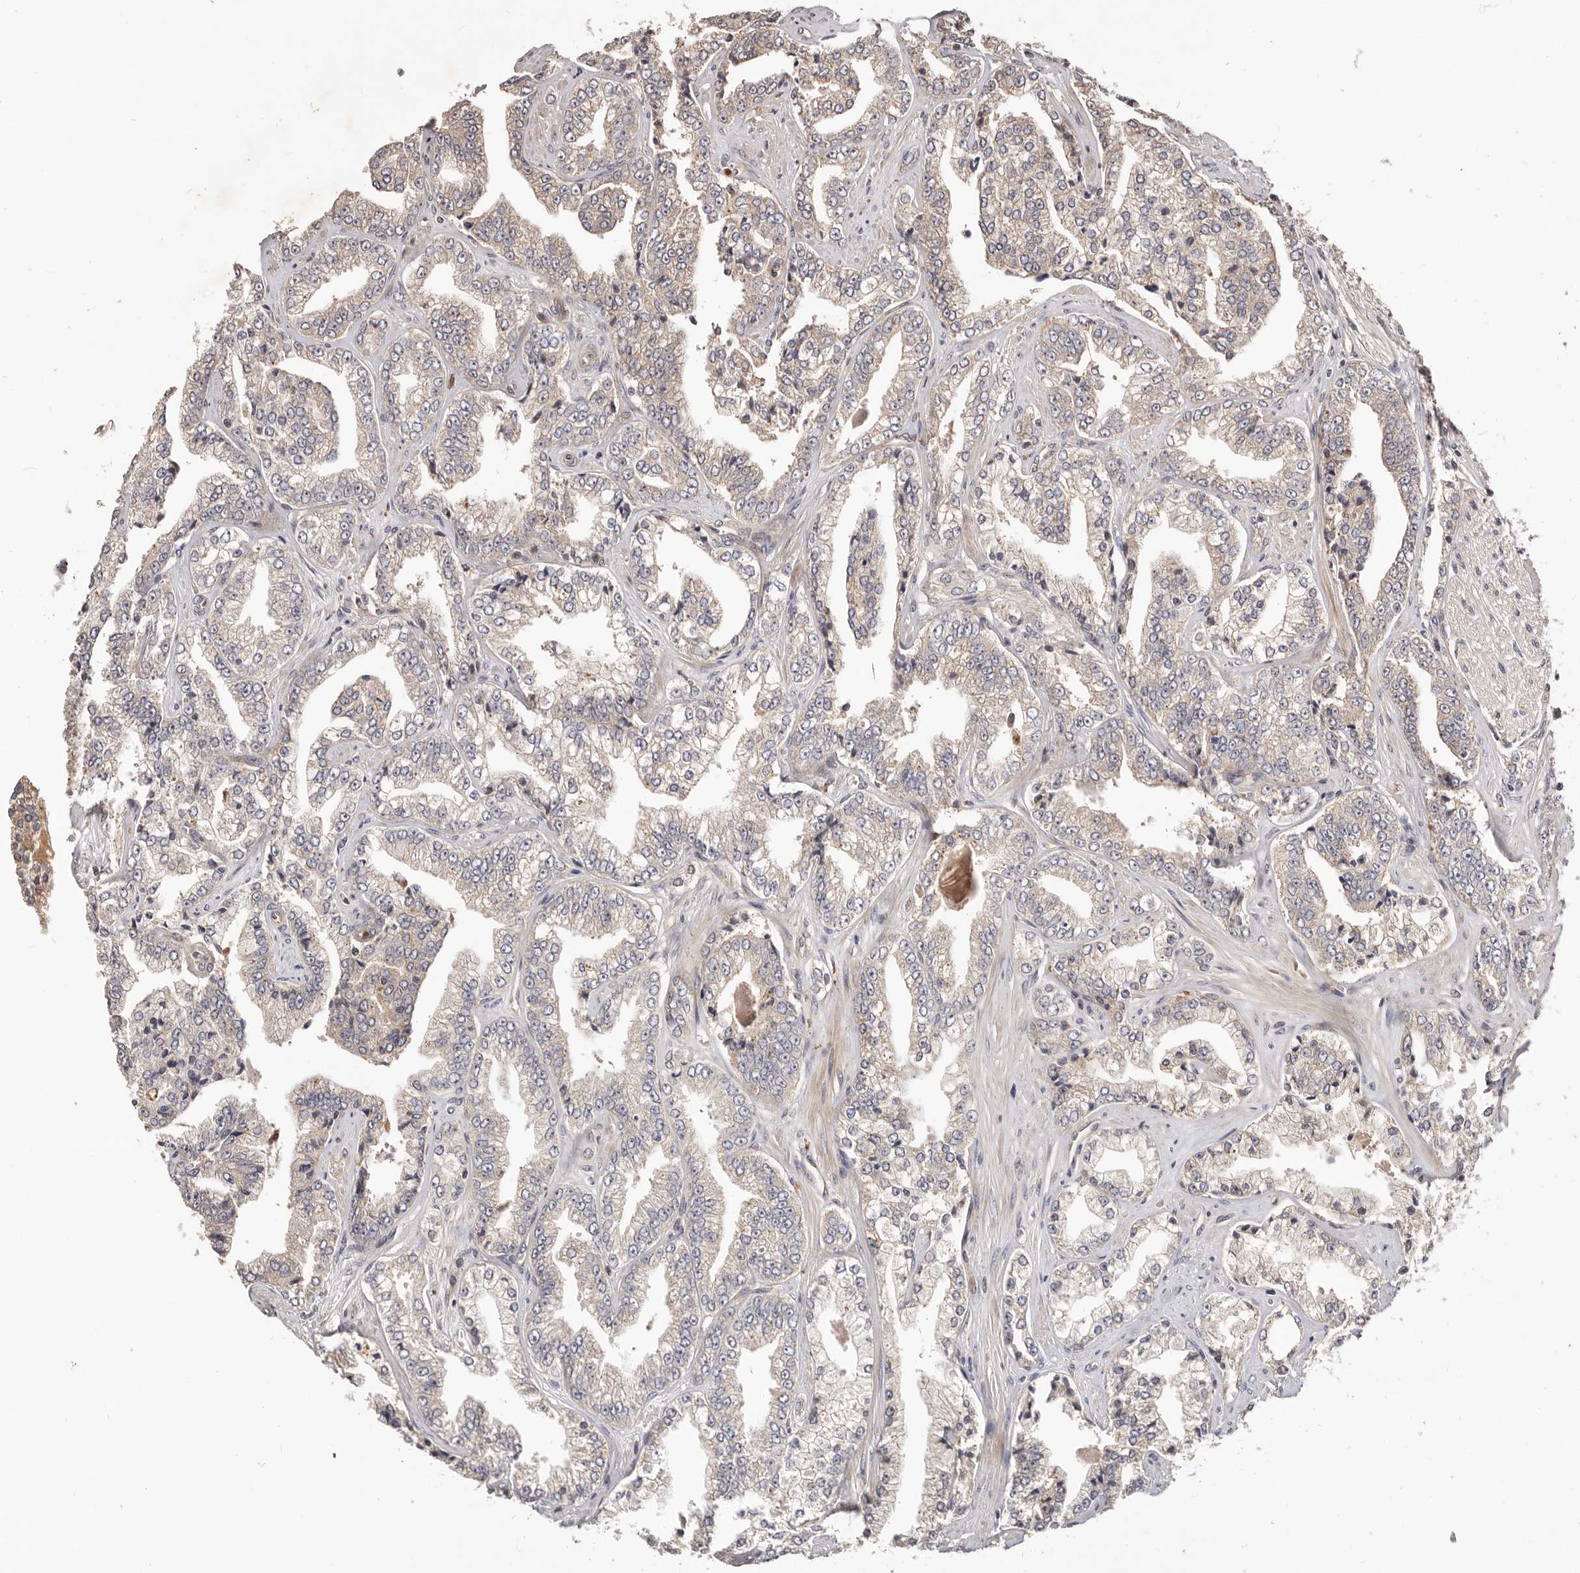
{"staining": {"intensity": "weak", "quantity": "25%-75%", "location": "cytoplasmic/membranous"}, "tissue": "prostate cancer", "cell_type": "Tumor cells", "image_type": "cancer", "snomed": [{"axis": "morphology", "description": "Adenocarcinoma, High grade"}, {"axis": "topography", "description": "Prostate"}], "caption": "Immunohistochemical staining of prostate cancer (adenocarcinoma (high-grade)) displays low levels of weak cytoplasmic/membranous protein positivity in about 25%-75% of tumor cells. (DAB (3,3'-diaminobenzidine) = brown stain, brightfield microscopy at high magnification).", "gene": "DOP1A", "patient": {"sex": "male", "age": 71}}